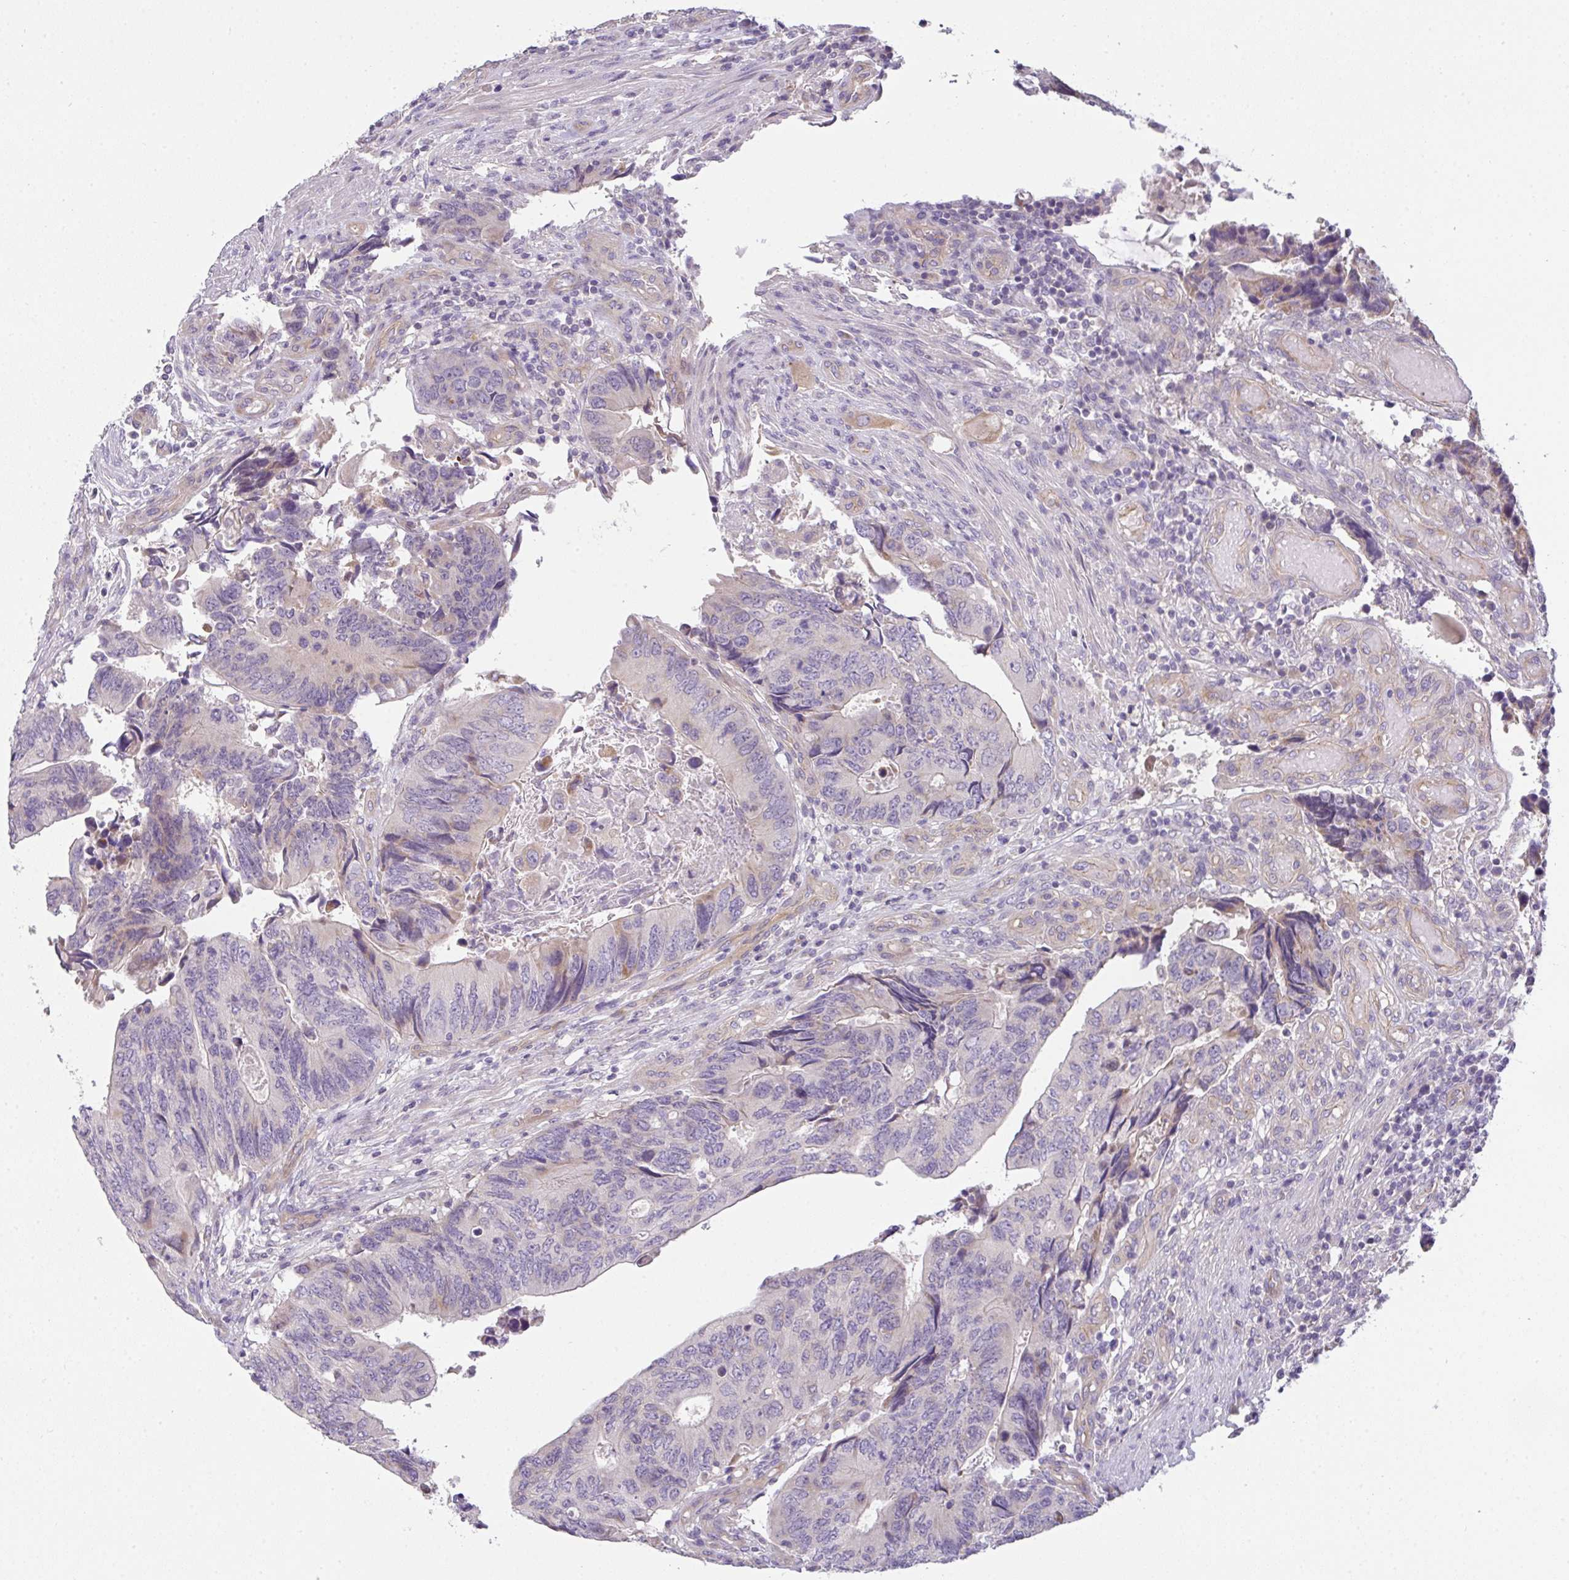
{"staining": {"intensity": "weak", "quantity": "<25%", "location": "cytoplasmic/membranous"}, "tissue": "colorectal cancer", "cell_type": "Tumor cells", "image_type": "cancer", "snomed": [{"axis": "morphology", "description": "Adenocarcinoma, NOS"}, {"axis": "topography", "description": "Colon"}], "caption": "Colorectal cancer stained for a protein using immunohistochemistry exhibits no positivity tumor cells.", "gene": "FILIP1", "patient": {"sex": "male", "age": 87}}